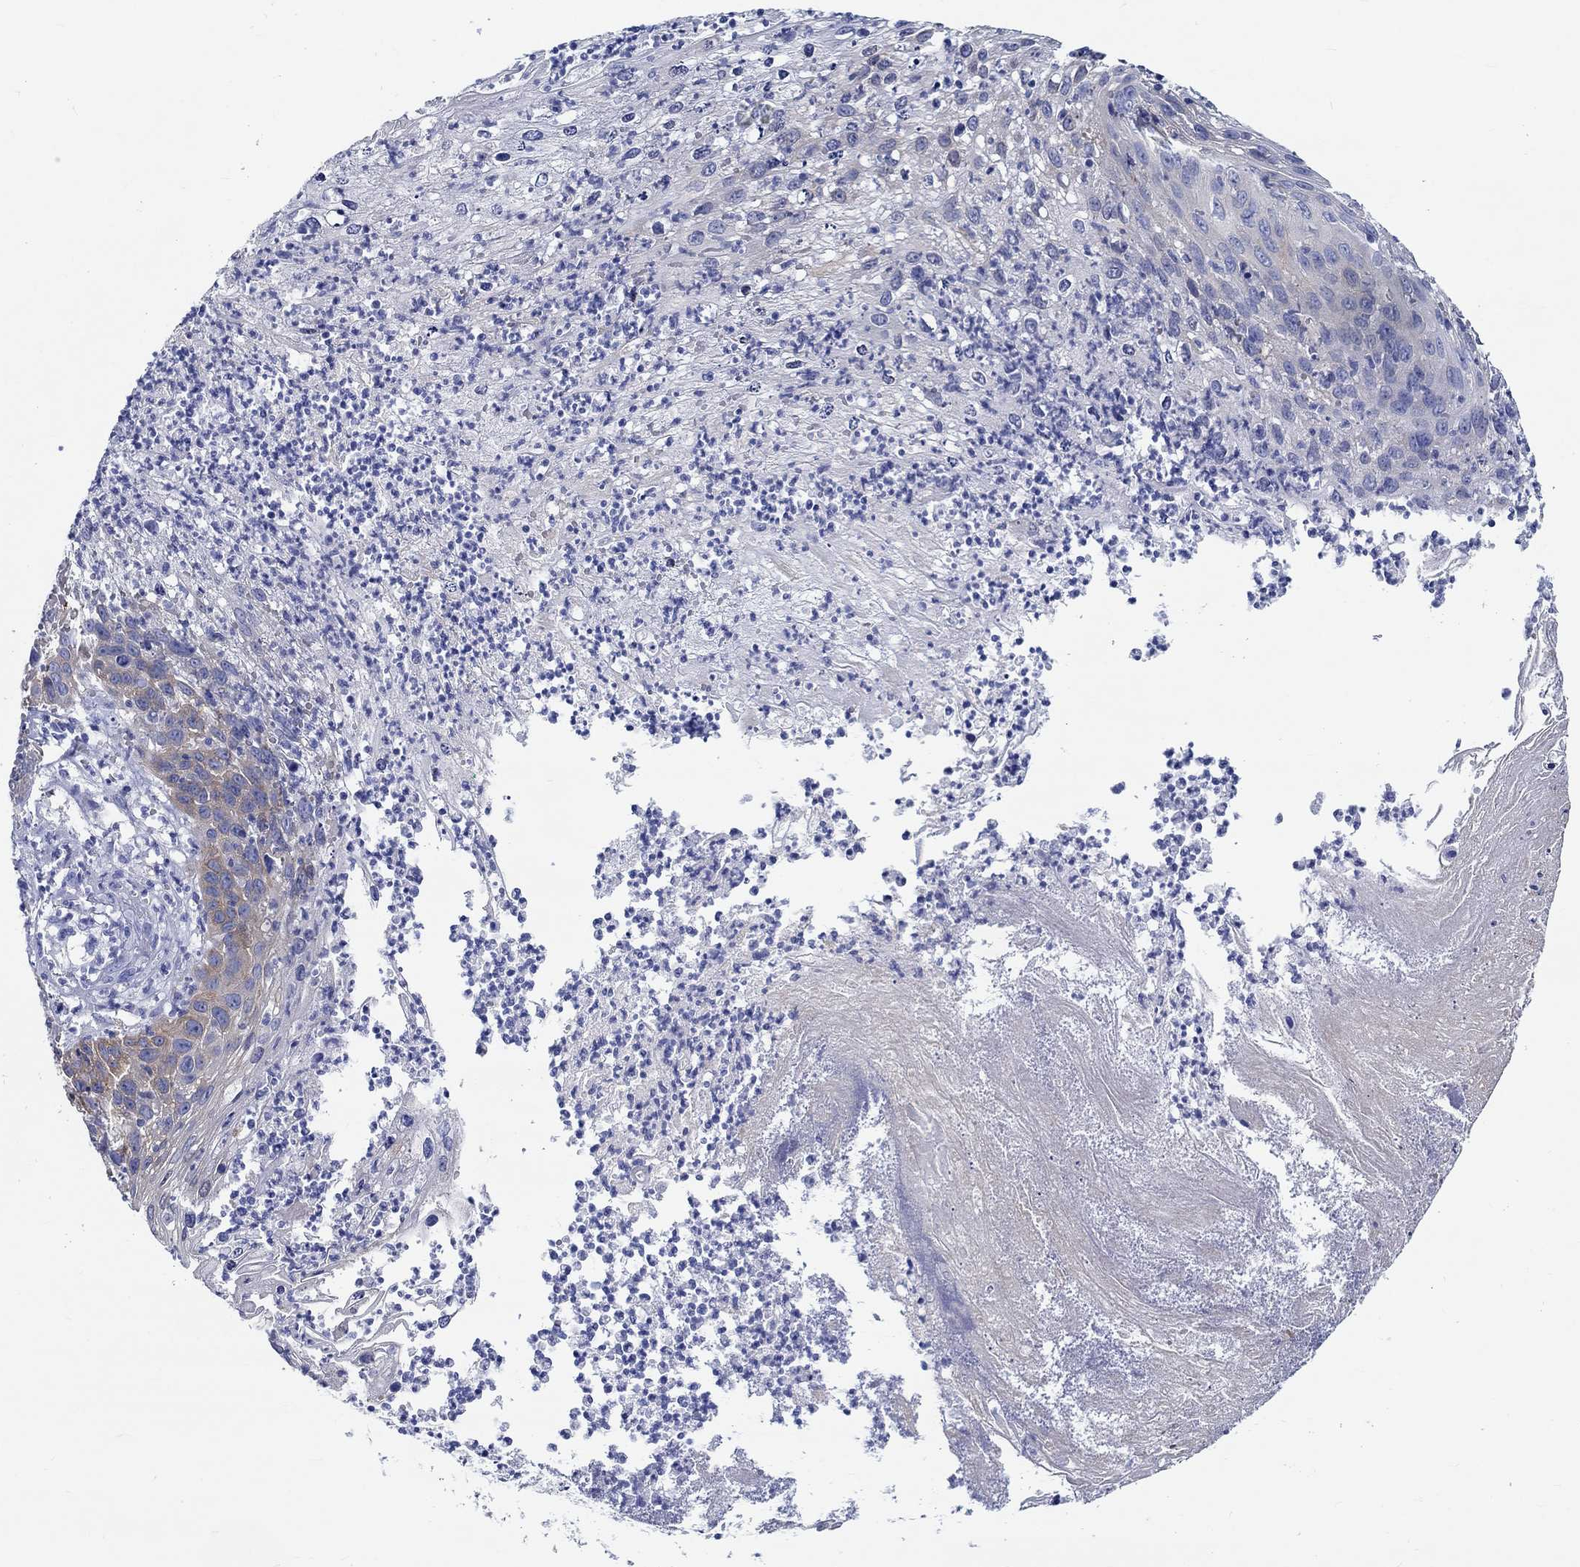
{"staining": {"intensity": "negative", "quantity": "none", "location": "none"}, "tissue": "skin cancer", "cell_type": "Tumor cells", "image_type": "cancer", "snomed": [{"axis": "morphology", "description": "Squamous cell carcinoma, NOS"}, {"axis": "topography", "description": "Skin"}], "caption": "Tumor cells show no significant protein positivity in squamous cell carcinoma (skin).", "gene": "FBXO2", "patient": {"sex": "male", "age": 92}}